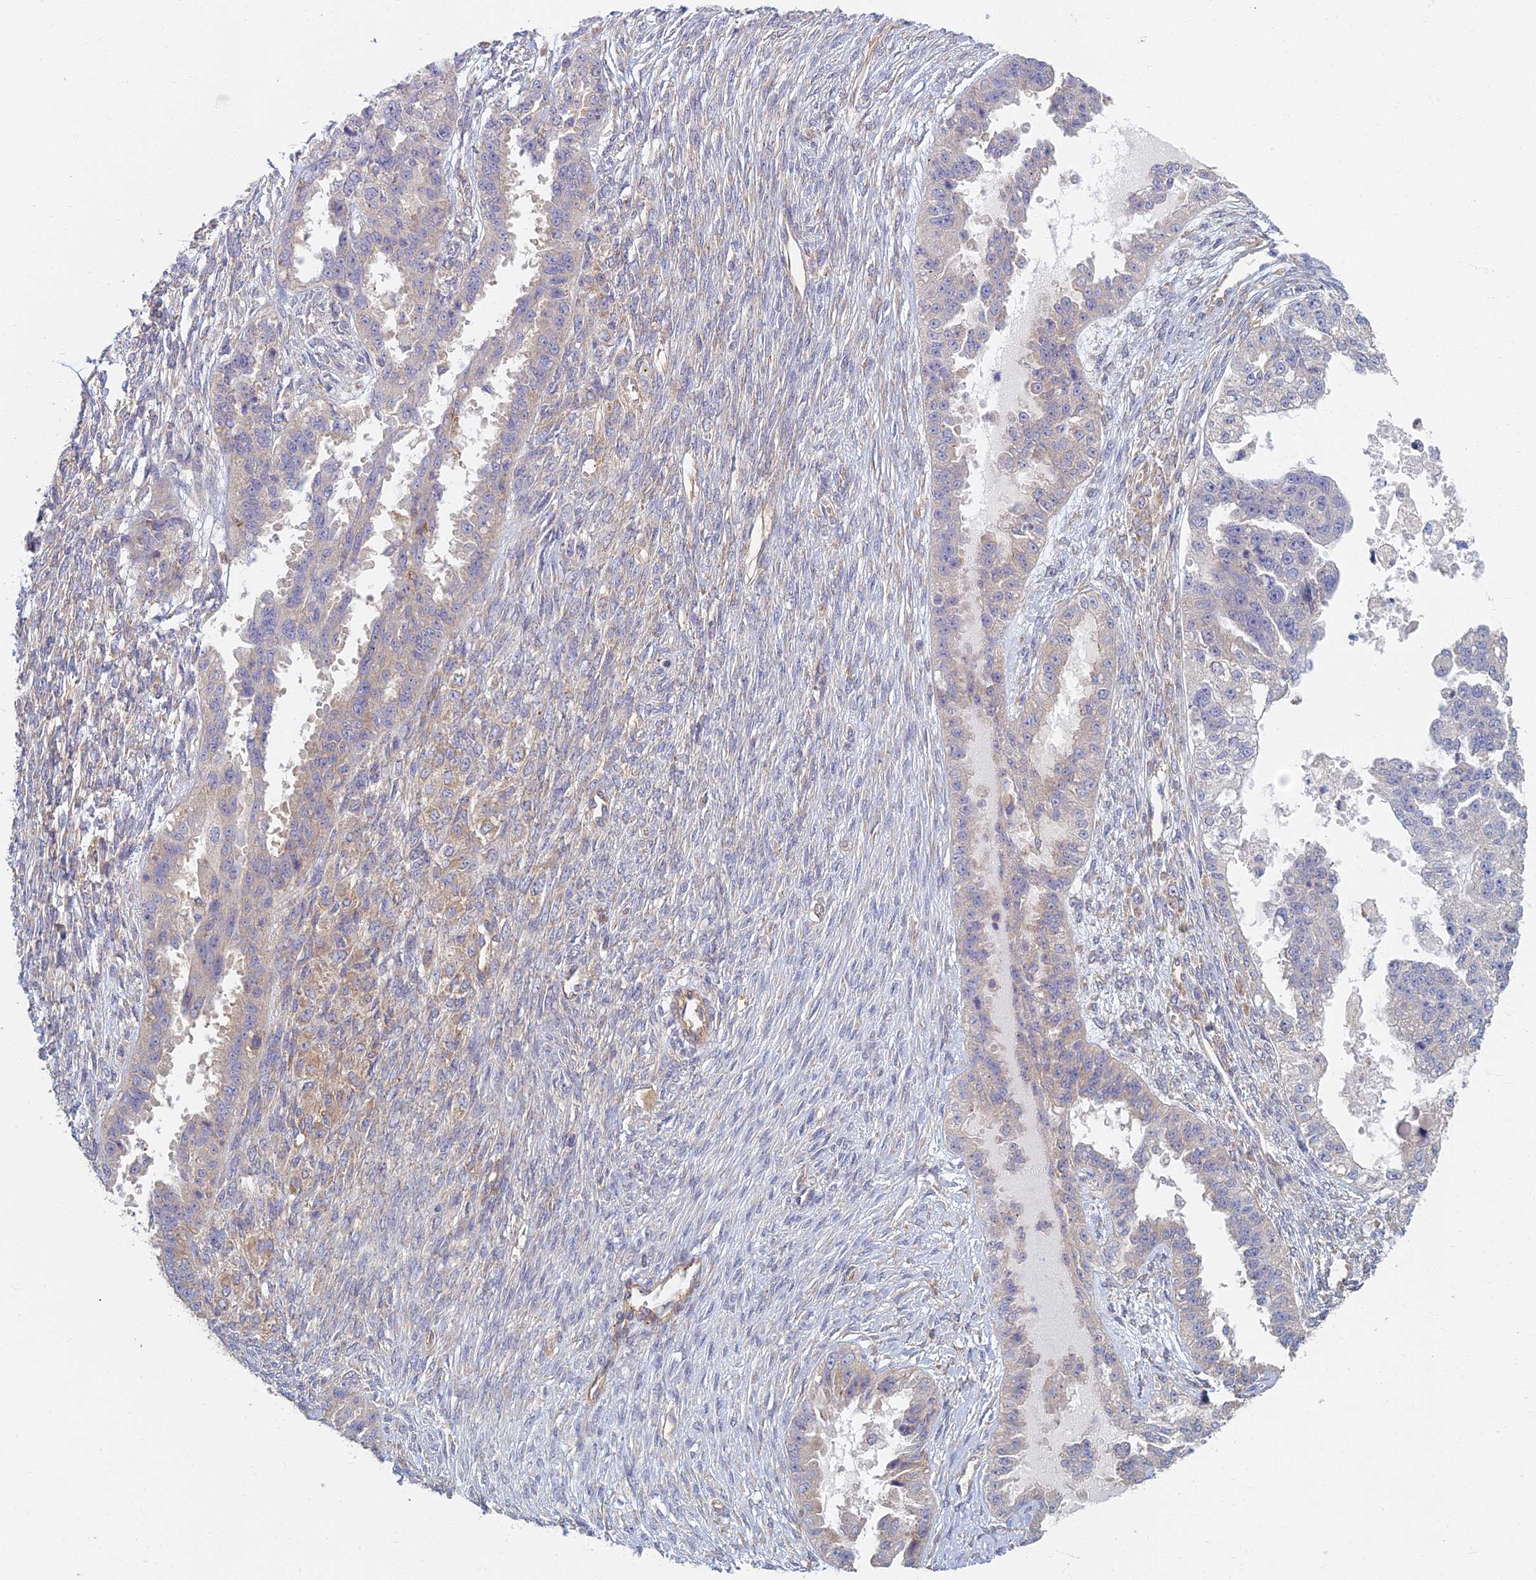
{"staining": {"intensity": "negative", "quantity": "none", "location": "none"}, "tissue": "ovarian cancer", "cell_type": "Tumor cells", "image_type": "cancer", "snomed": [{"axis": "morphology", "description": "Cystadenocarcinoma, serous, NOS"}, {"axis": "topography", "description": "Ovary"}], "caption": "Ovarian cancer (serous cystadenocarcinoma) stained for a protein using IHC reveals no positivity tumor cells.", "gene": "RBSN", "patient": {"sex": "female", "age": 58}}